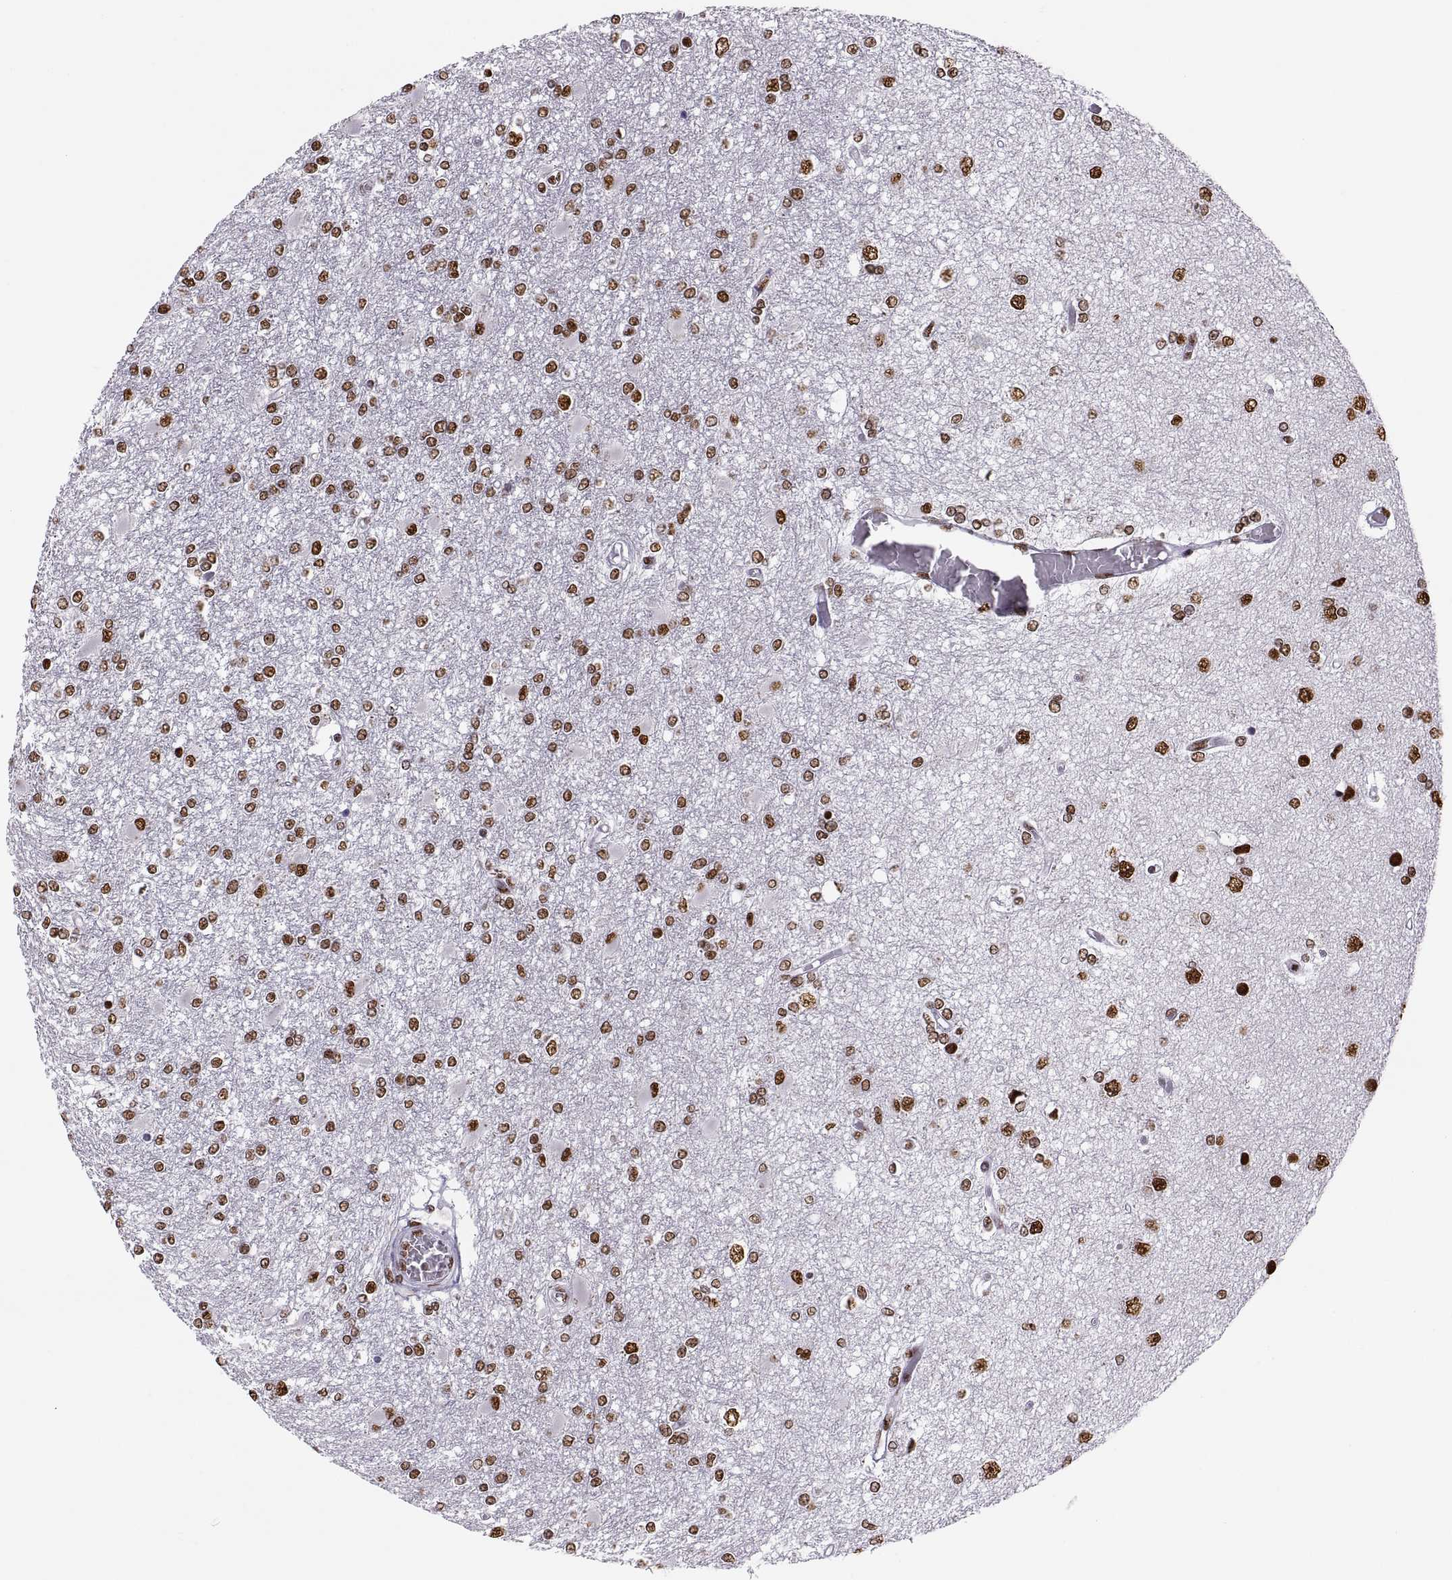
{"staining": {"intensity": "moderate", "quantity": ">75%", "location": "nuclear"}, "tissue": "glioma", "cell_type": "Tumor cells", "image_type": "cancer", "snomed": [{"axis": "morphology", "description": "Glioma, malignant, High grade"}, {"axis": "topography", "description": "Cerebral cortex"}], "caption": "This is a histology image of IHC staining of glioma, which shows moderate staining in the nuclear of tumor cells.", "gene": "SNAI1", "patient": {"sex": "male", "age": 79}}